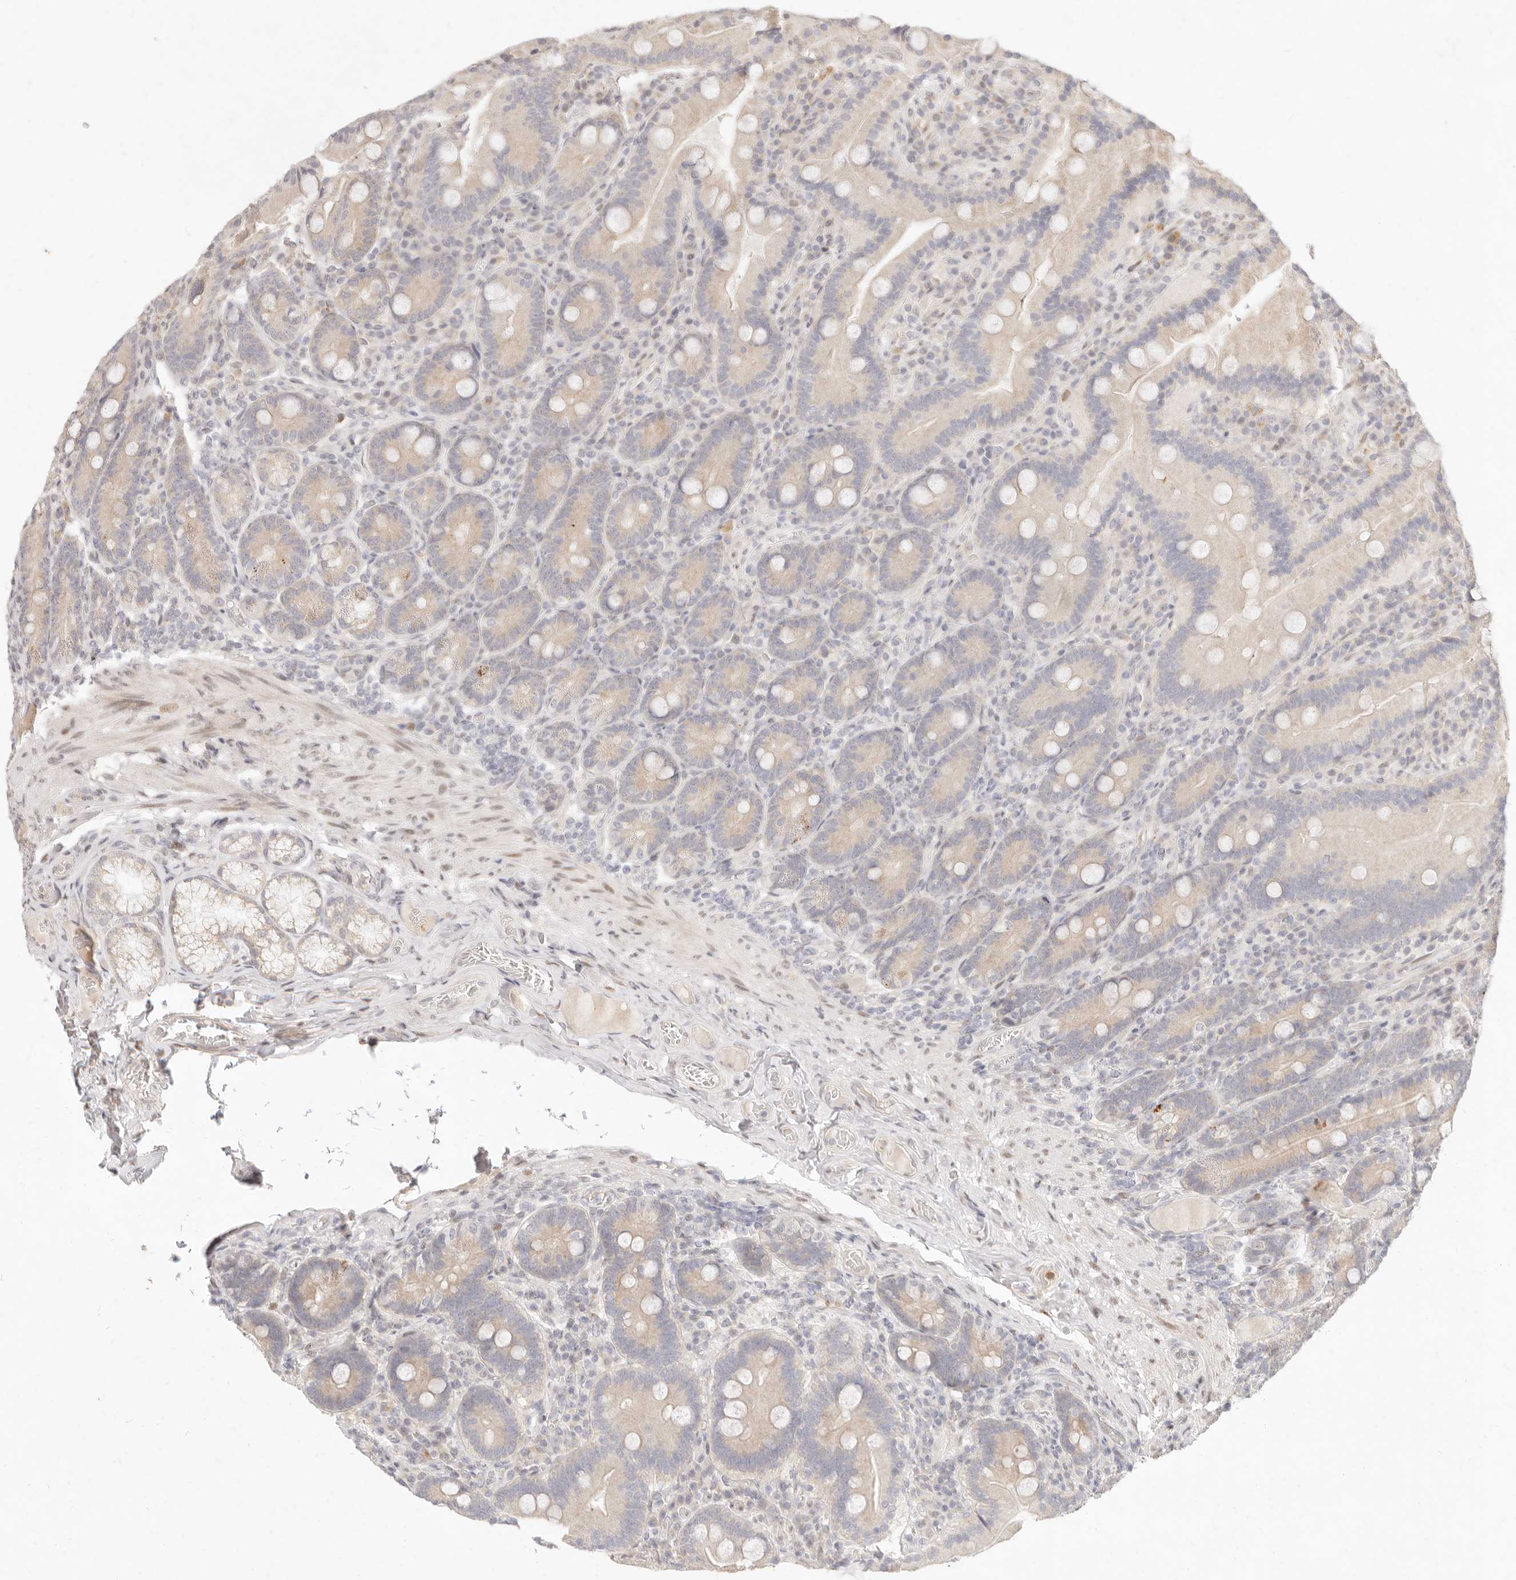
{"staining": {"intensity": "moderate", "quantity": "25%-75%", "location": "cytoplasmic/membranous"}, "tissue": "duodenum", "cell_type": "Glandular cells", "image_type": "normal", "snomed": [{"axis": "morphology", "description": "Normal tissue, NOS"}, {"axis": "topography", "description": "Duodenum"}], "caption": "Moderate cytoplasmic/membranous protein expression is appreciated in about 25%-75% of glandular cells in duodenum. (DAB IHC, brown staining for protein, blue staining for nuclei).", "gene": "ASCL3", "patient": {"sex": "female", "age": 62}}